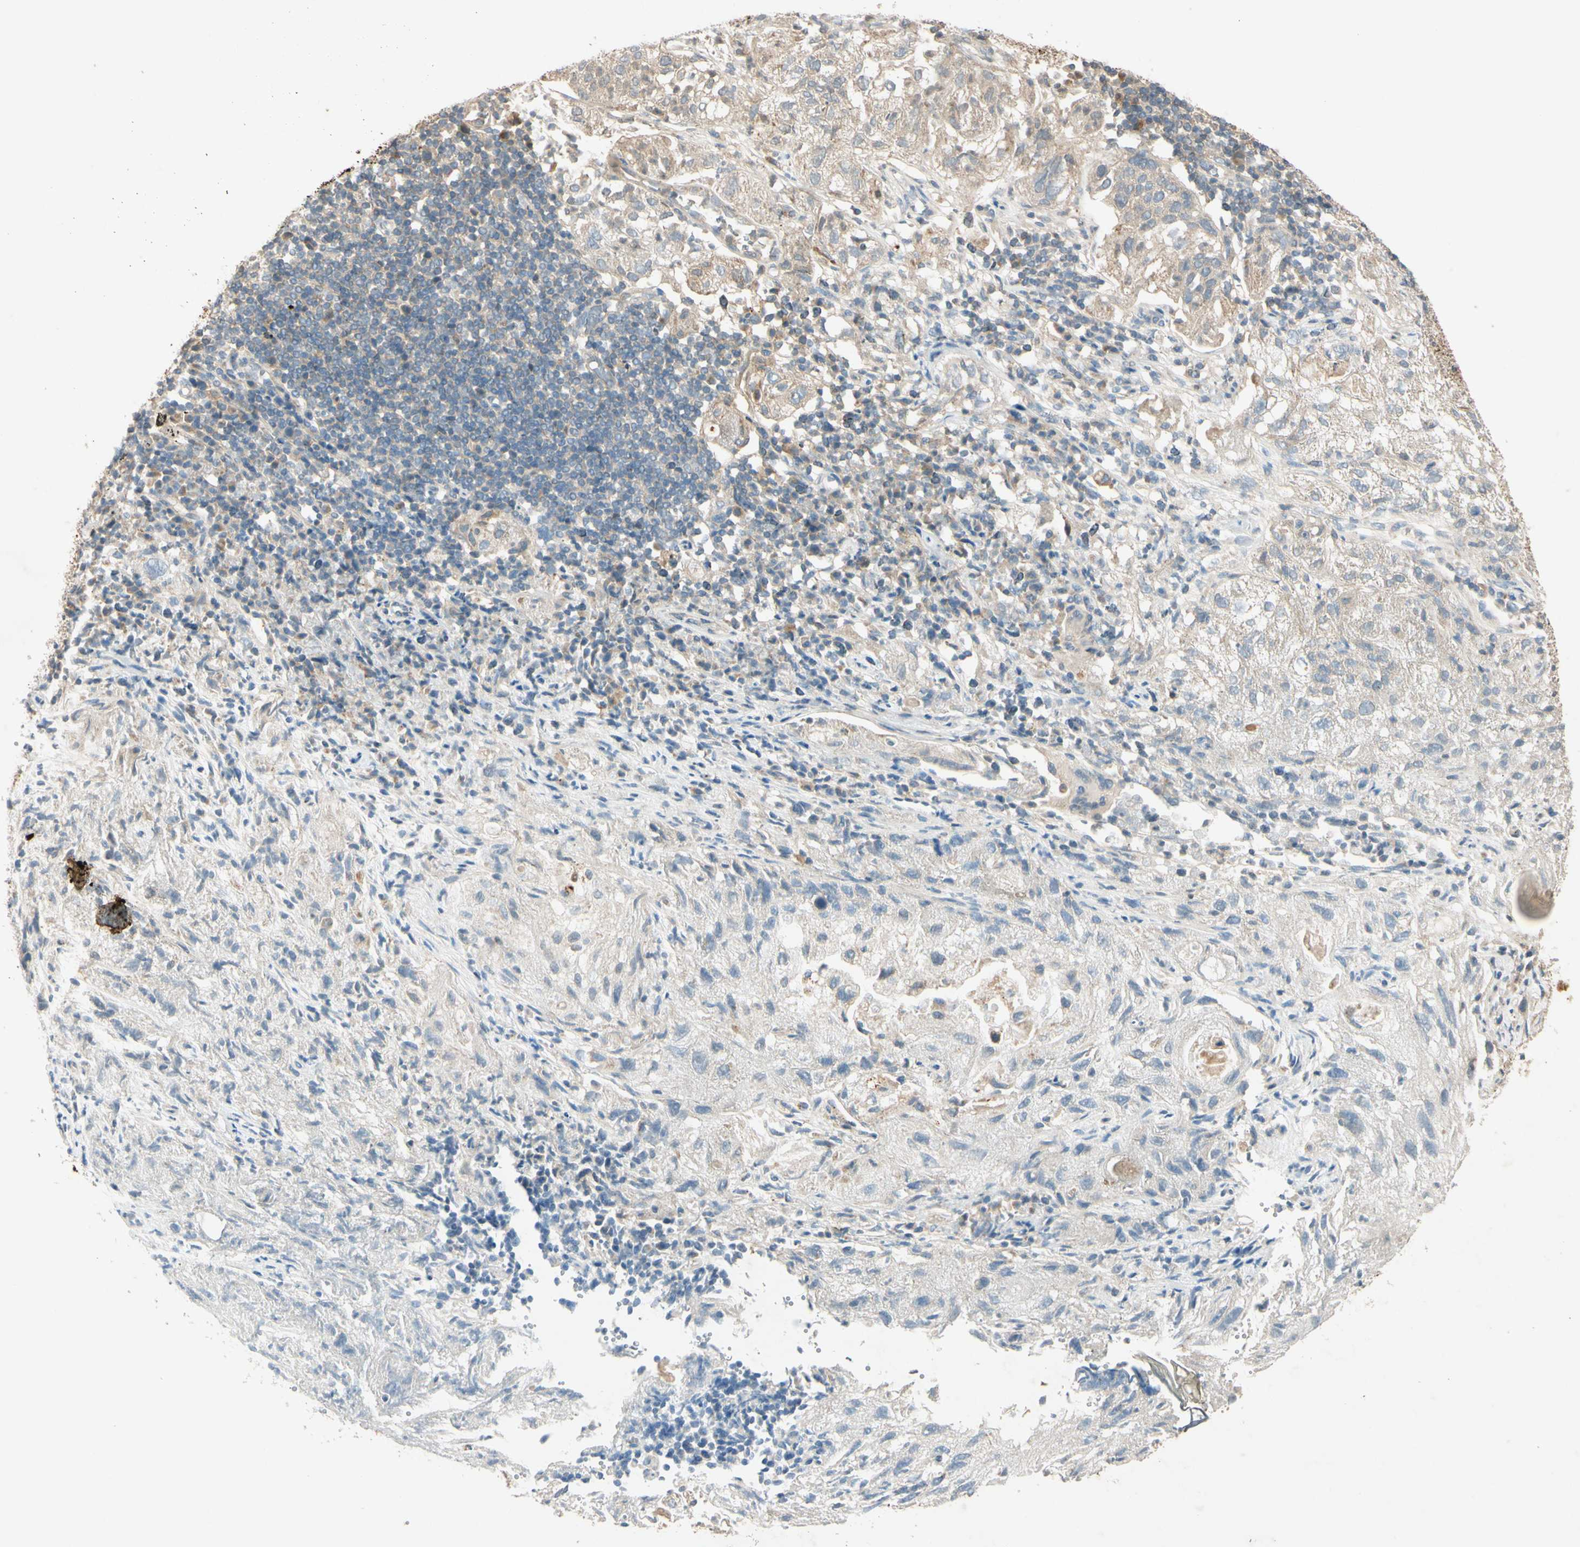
{"staining": {"intensity": "moderate", "quantity": "25%-75%", "location": "cytoplasmic/membranous"}, "tissue": "lung cancer", "cell_type": "Tumor cells", "image_type": "cancer", "snomed": [{"axis": "morphology", "description": "Inflammation, NOS"}, {"axis": "morphology", "description": "Squamous cell carcinoma, NOS"}, {"axis": "topography", "description": "Lymph node"}, {"axis": "topography", "description": "Soft tissue"}, {"axis": "topography", "description": "Lung"}], "caption": "The photomicrograph exhibits a brown stain indicating the presence of a protein in the cytoplasmic/membranous of tumor cells in squamous cell carcinoma (lung).", "gene": "EPHA8", "patient": {"sex": "male", "age": 66}}